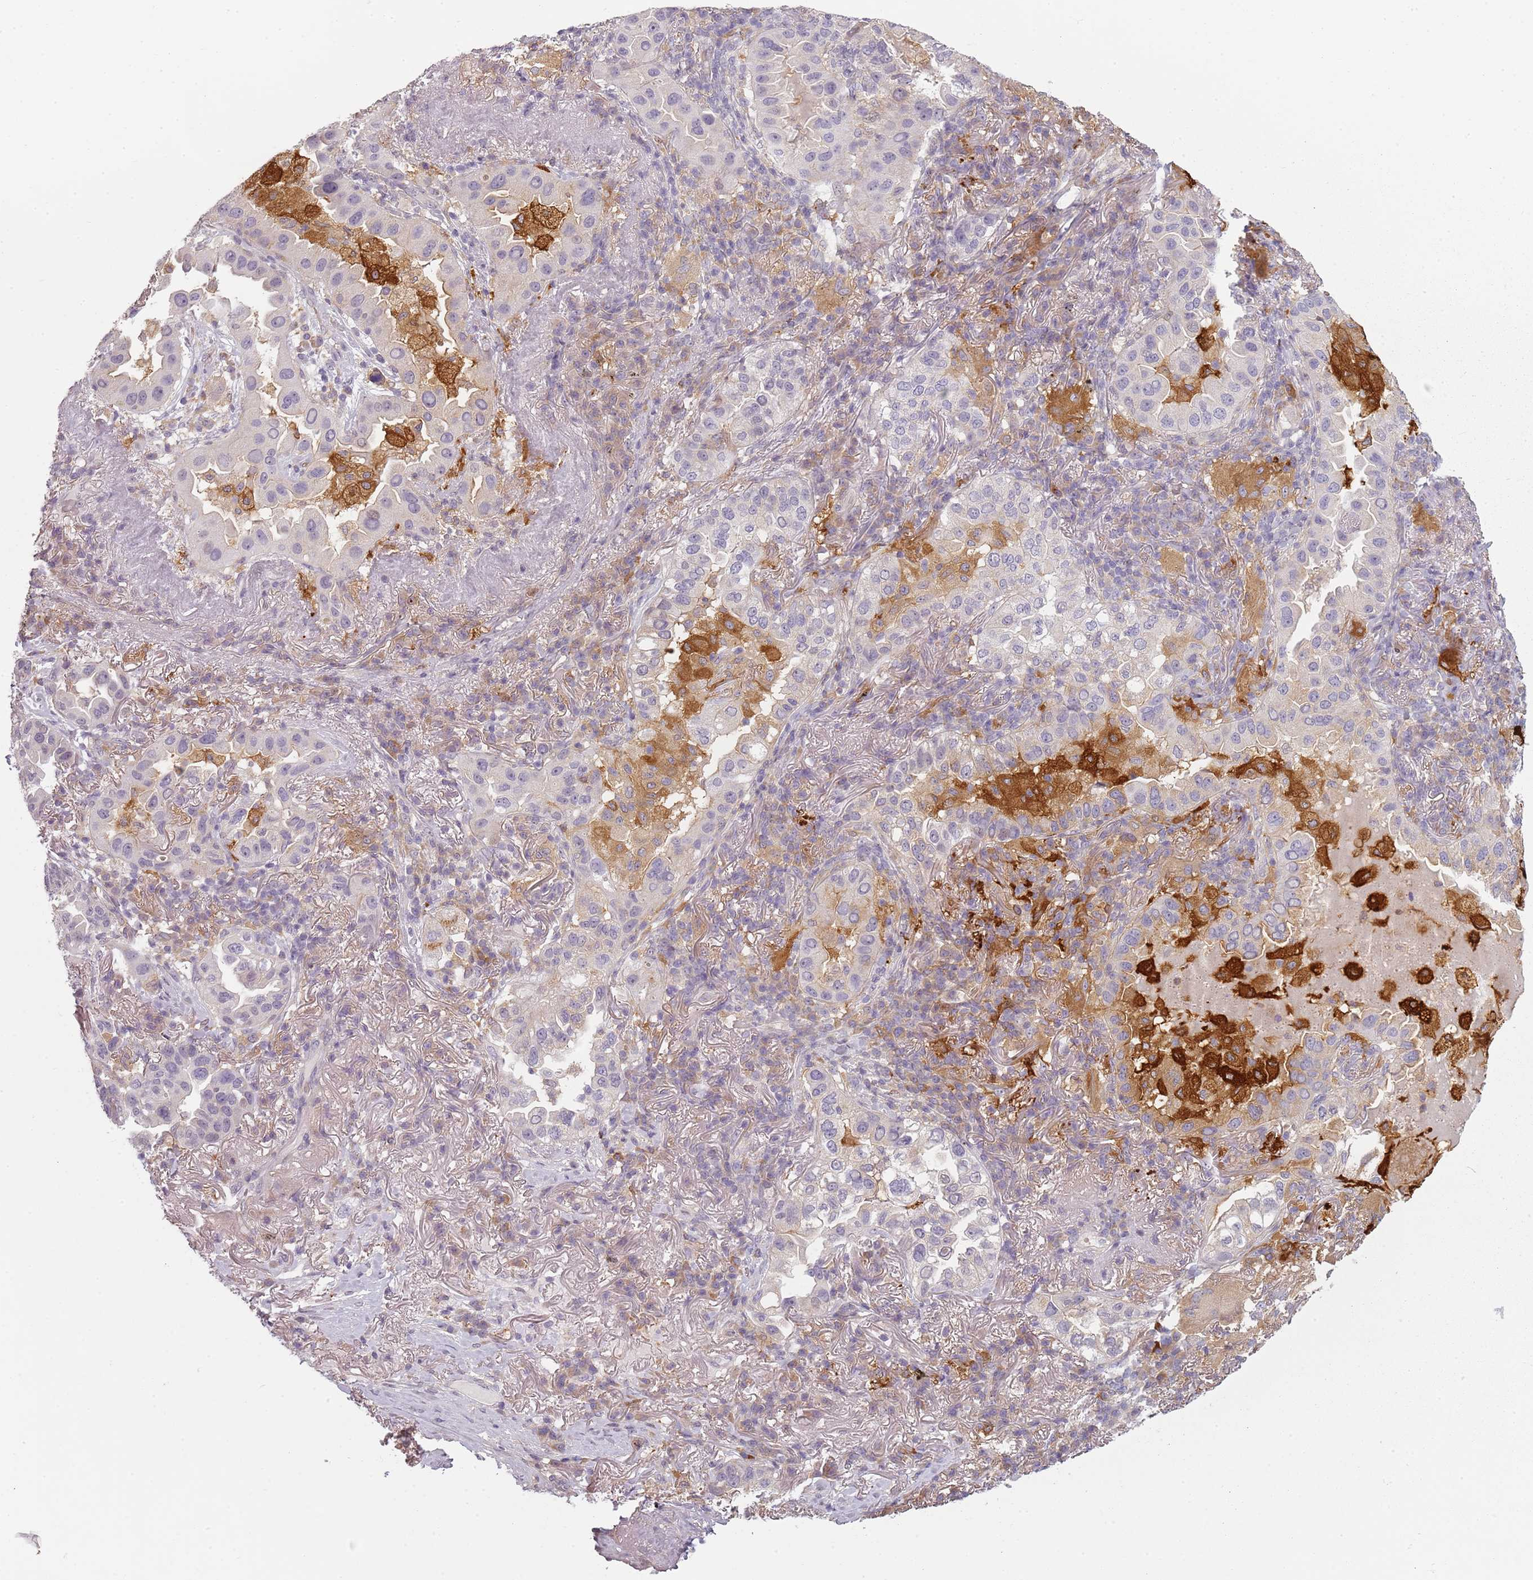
{"staining": {"intensity": "negative", "quantity": "none", "location": "none"}, "tissue": "lung cancer", "cell_type": "Tumor cells", "image_type": "cancer", "snomed": [{"axis": "morphology", "description": "Adenocarcinoma, NOS"}, {"axis": "topography", "description": "Lung"}], "caption": "This is an IHC histopathology image of human lung cancer. There is no positivity in tumor cells.", "gene": "CC2D2B", "patient": {"sex": "female", "age": 69}}